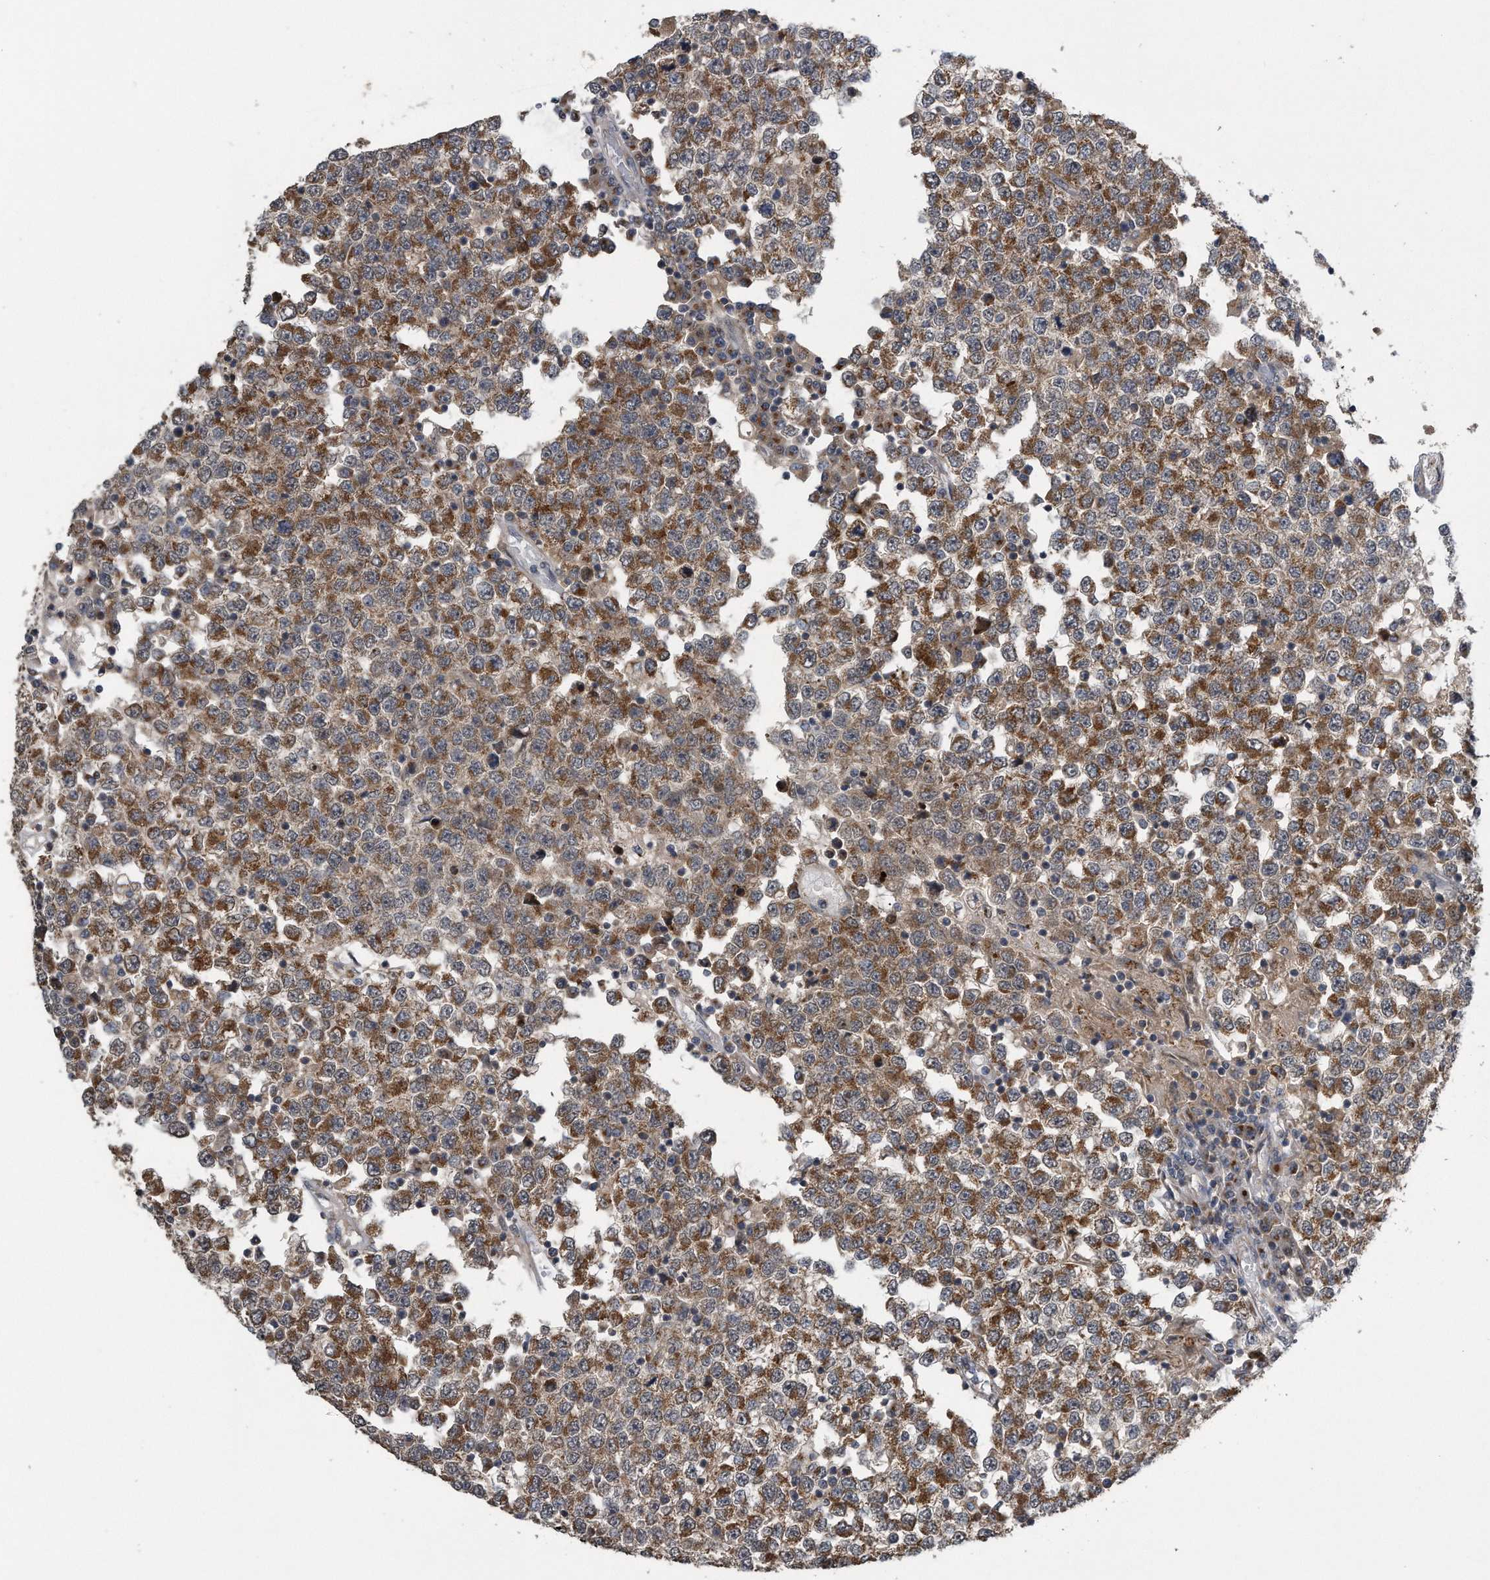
{"staining": {"intensity": "moderate", "quantity": ">75%", "location": "cytoplasmic/membranous"}, "tissue": "testis cancer", "cell_type": "Tumor cells", "image_type": "cancer", "snomed": [{"axis": "morphology", "description": "Seminoma, NOS"}, {"axis": "topography", "description": "Testis"}], "caption": "DAB immunohistochemical staining of testis cancer shows moderate cytoplasmic/membranous protein expression in approximately >75% of tumor cells.", "gene": "LYRM4", "patient": {"sex": "male", "age": 65}}